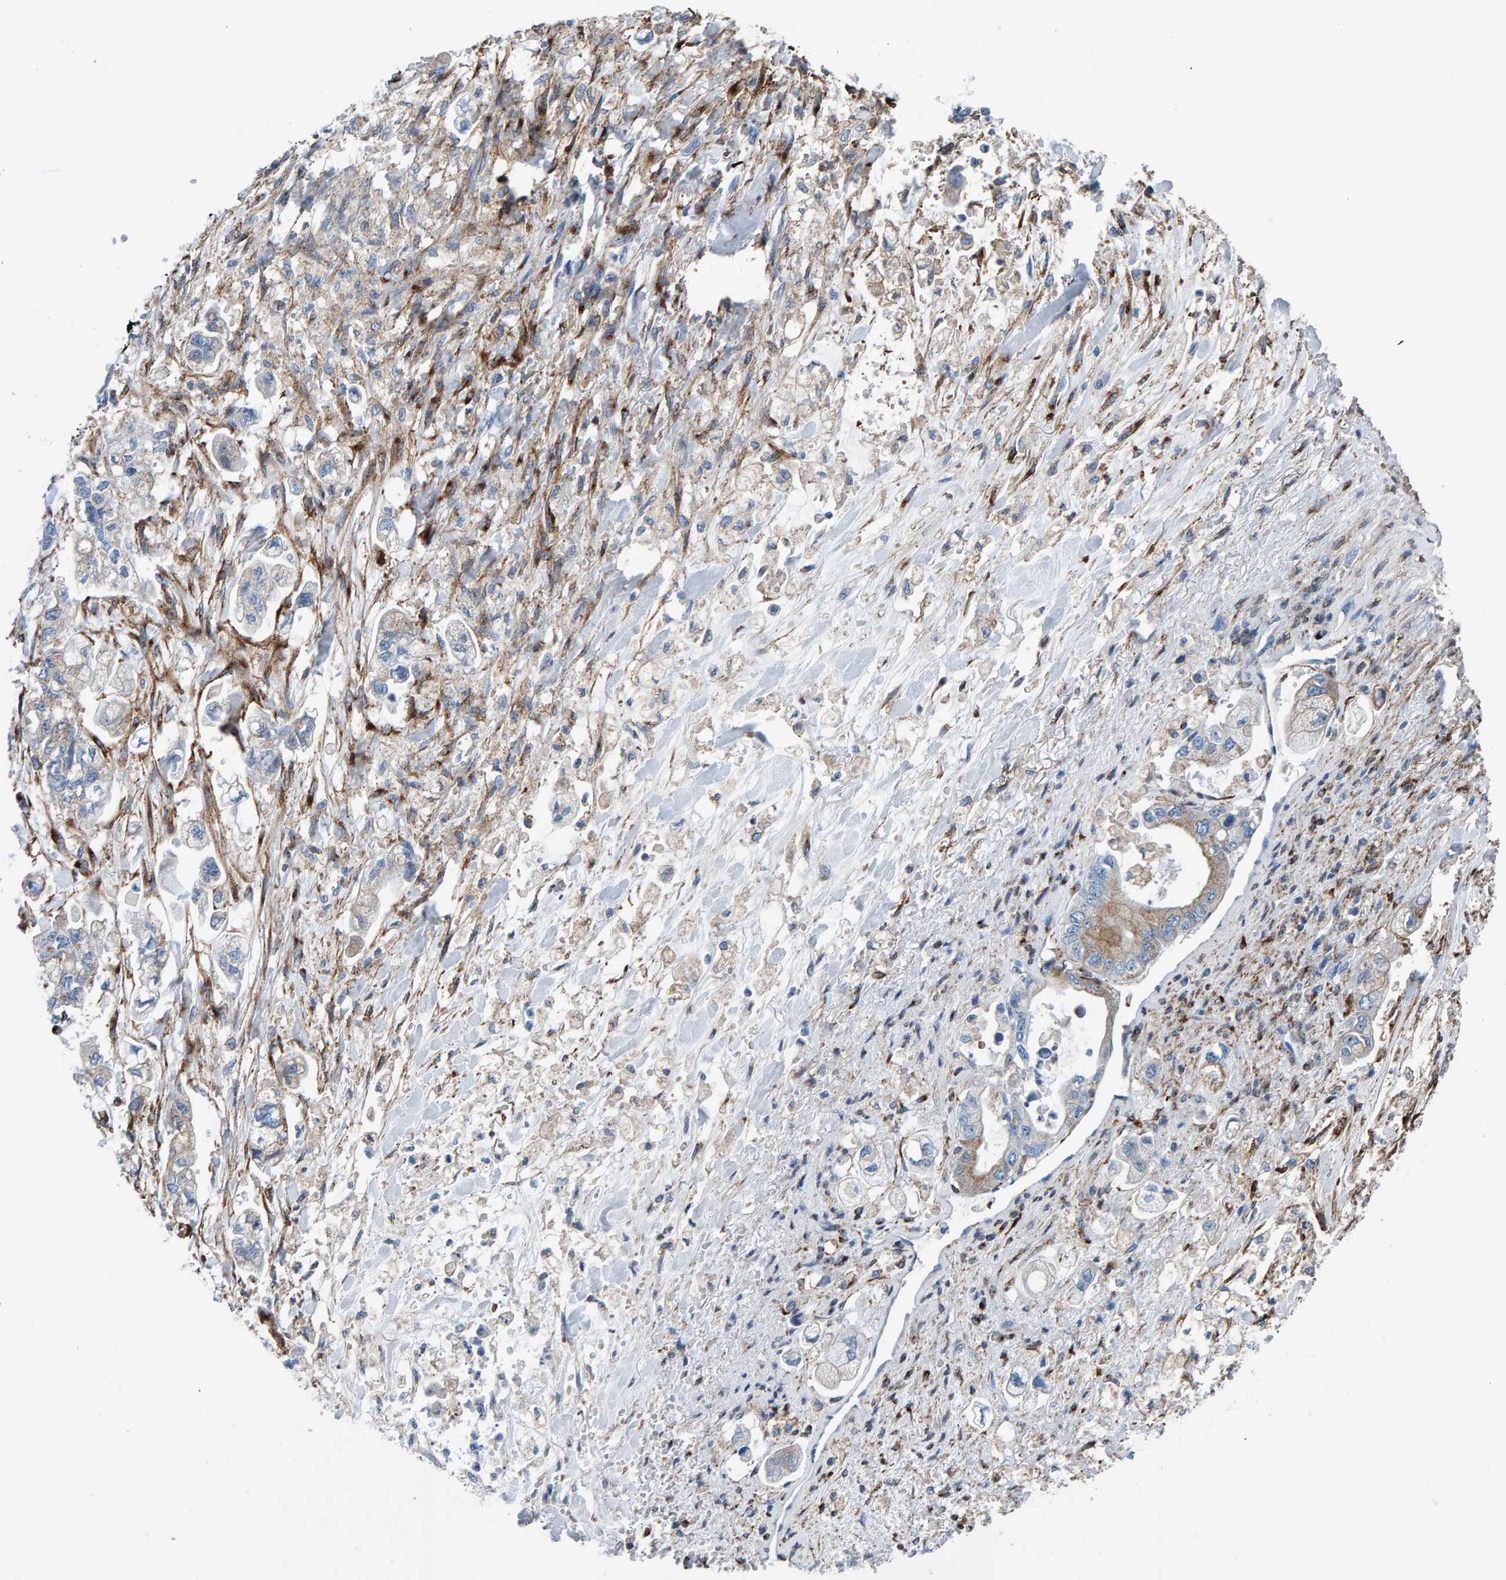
{"staining": {"intensity": "negative", "quantity": "none", "location": "none"}, "tissue": "stomach cancer", "cell_type": "Tumor cells", "image_type": "cancer", "snomed": [{"axis": "morphology", "description": "Normal tissue, NOS"}, {"axis": "morphology", "description": "Adenocarcinoma, NOS"}, {"axis": "topography", "description": "Stomach"}], "caption": "This is a image of immunohistochemistry (IHC) staining of adenocarcinoma (stomach), which shows no staining in tumor cells. (DAB (3,3'-diaminobenzidine) immunohistochemistry, high magnification).", "gene": "LRP1", "patient": {"sex": "male", "age": 62}}